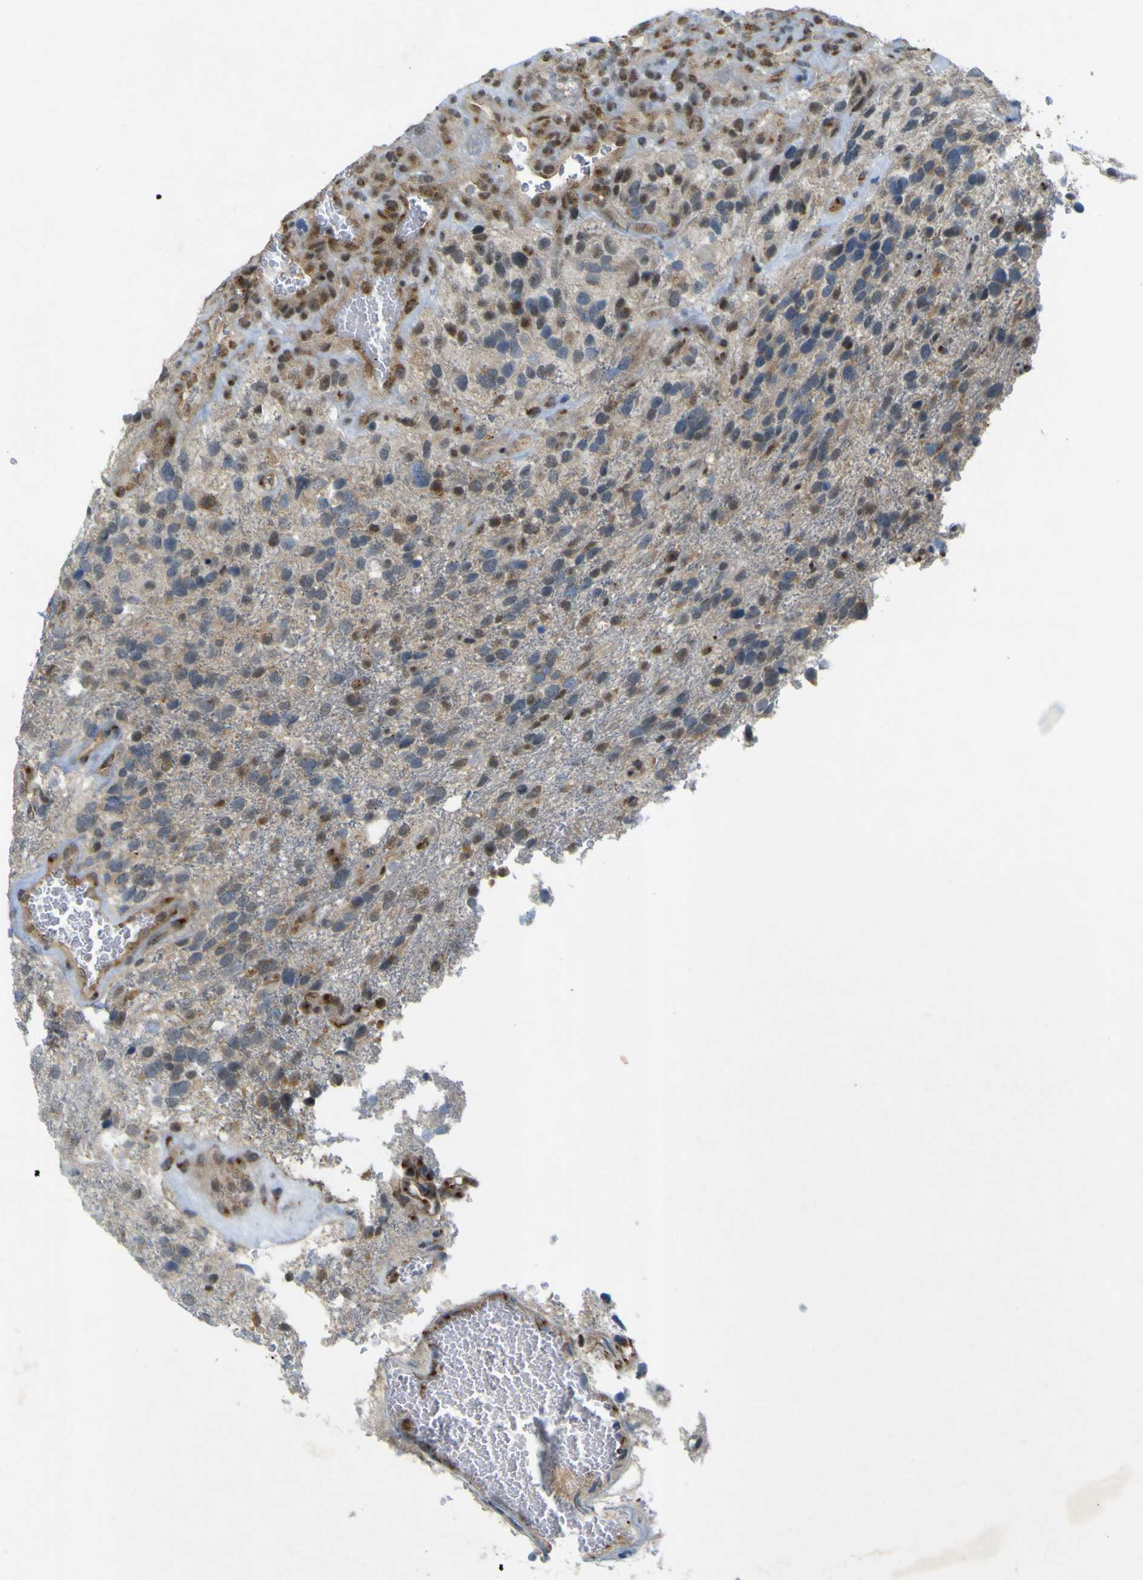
{"staining": {"intensity": "weak", "quantity": "<25%", "location": "nuclear"}, "tissue": "glioma", "cell_type": "Tumor cells", "image_type": "cancer", "snomed": [{"axis": "morphology", "description": "Glioma, malignant, High grade"}, {"axis": "topography", "description": "Brain"}], "caption": "Immunohistochemical staining of human glioma shows no significant positivity in tumor cells.", "gene": "IGF2R", "patient": {"sex": "female", "age": 58}}